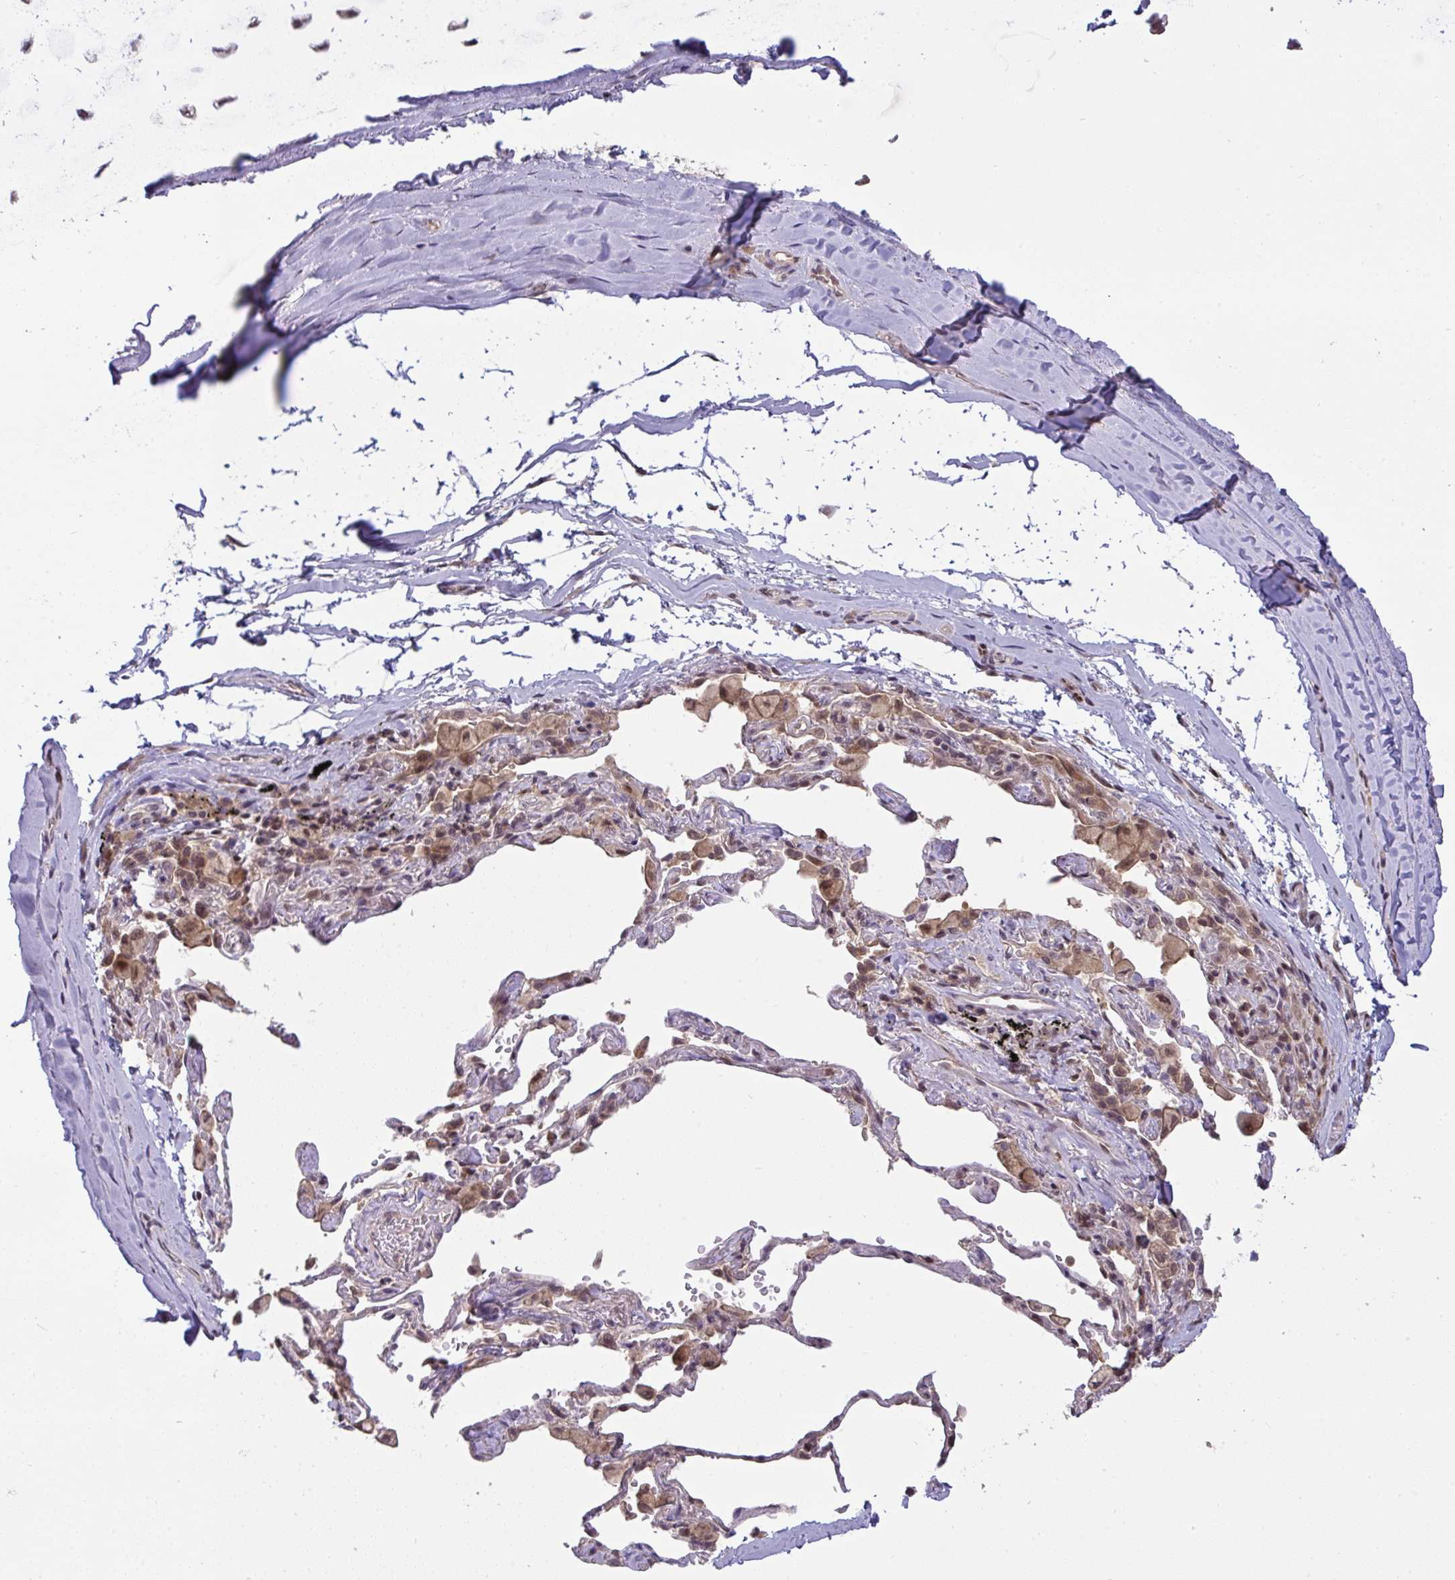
{"staining": {"intensity": "negative", "quantity": "none", "location": "none"}, "tissue": "adipose tissue", "cell_type": "Adipocytes", "image_type": "normal", "snomed": [{"axis": "morphology", "description": "Normal tissue, NOS"}, {"axis": "topography", "description": "Cartilage tissue"}, {"axis": "topography", "description": "Bronchus"}], "caption": "IHC micrograph of benign human adipose tissue stained for a protein (brown), which displays no expression in adipocytes. (Stains: DAB (3,3'-diaminobenzidine) IHC with hematoxylin counter stain, Microscopy: brightfield microscopy at high magnification).", "gene": "KLF2", "patient": {"sex": "male", "age": 64}}